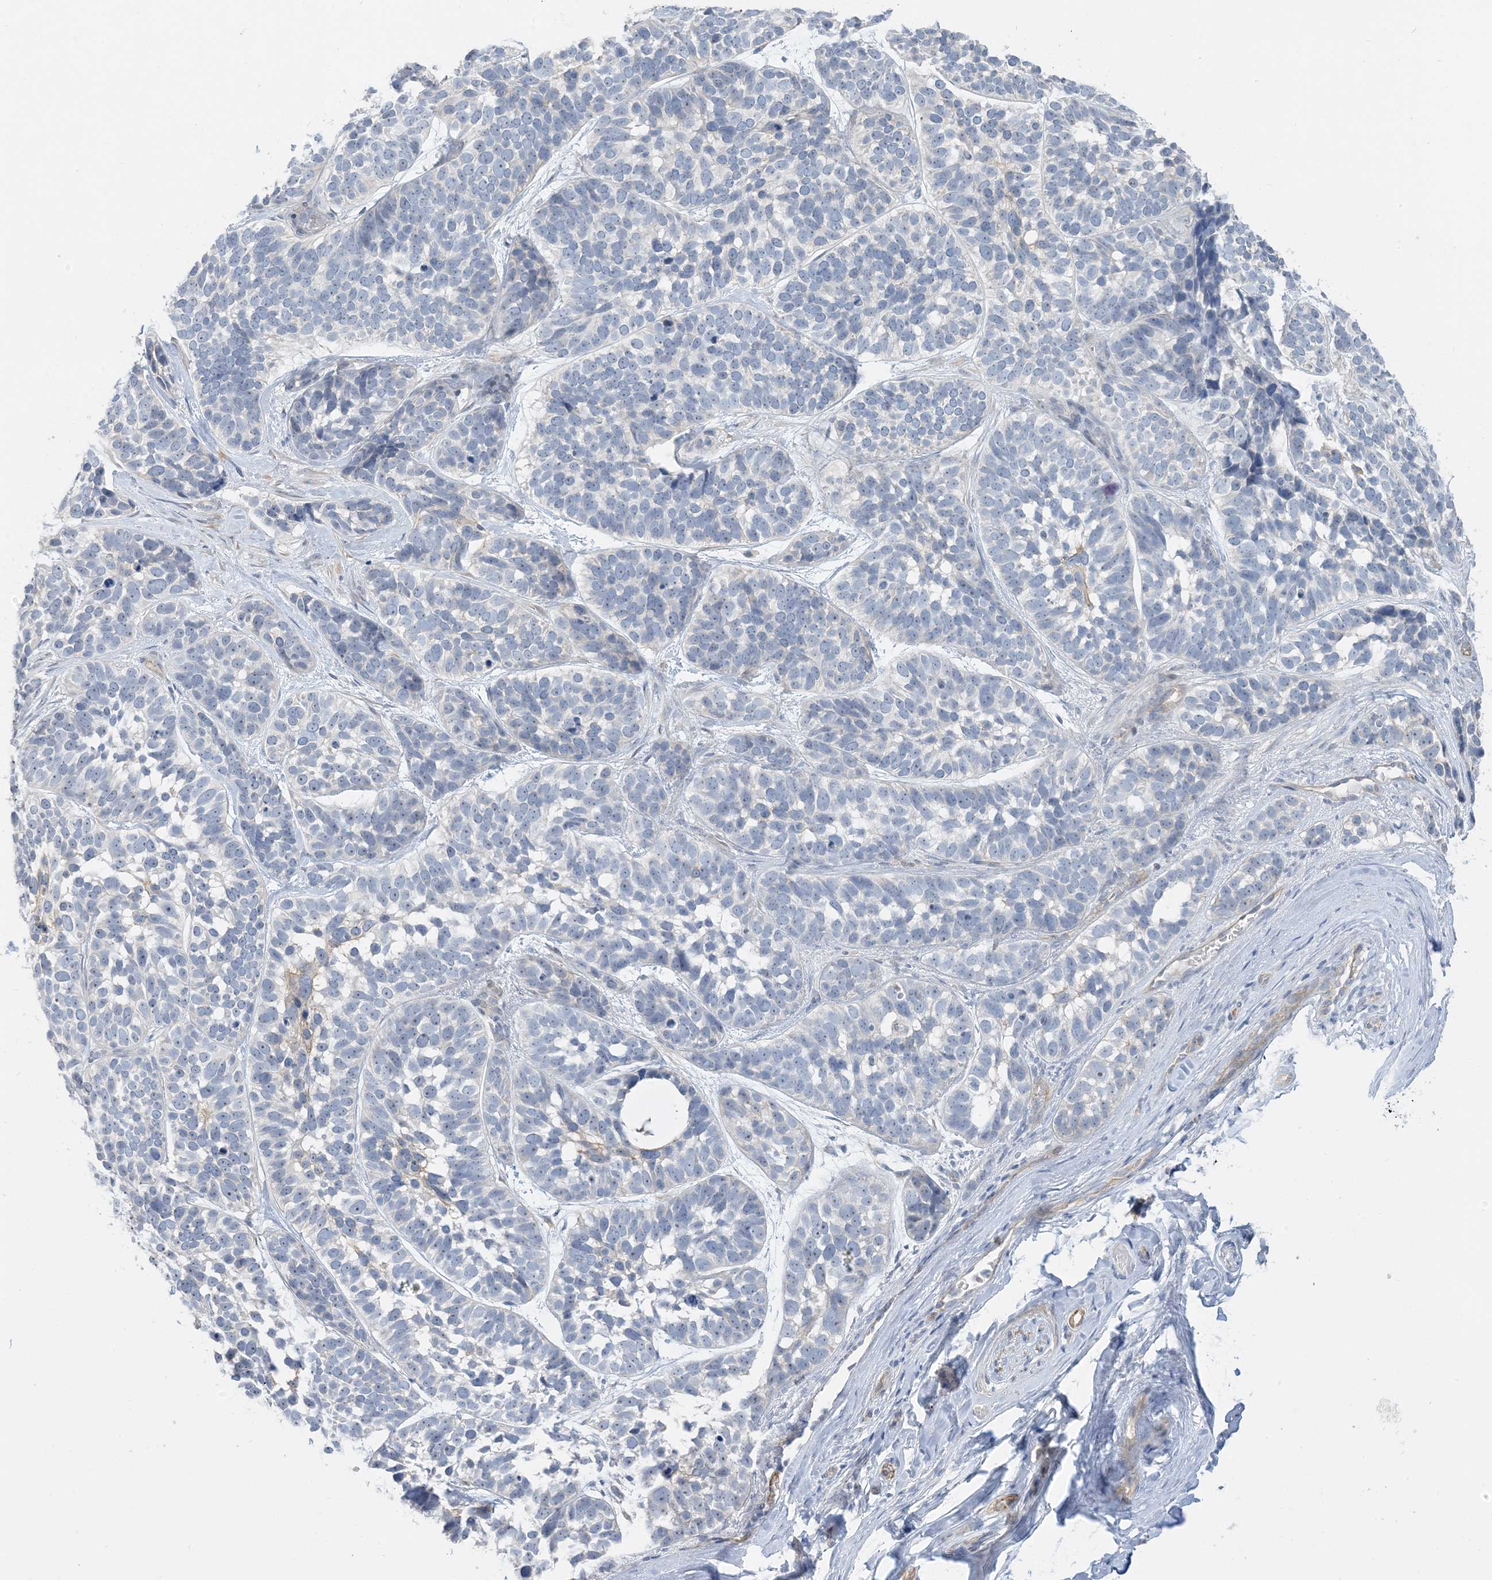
{"staining": {"intensity": "negative", "quantity": "none", "location": "none"}, "tissue": "skin cancer", "cell_type": "Tumor cells", "image_type": "cancer", "snomed": [{"axis": "morphology", "description": "Basal cell carcinoma"}, {"axis": "topography", "description": "Skin"}], "caption": "An image of human skin cancer (basal cell carcinoma) is negative for staining in tumor cells.", "gene": "IL36B", "patient": {"sex": "male", "age": 62}}